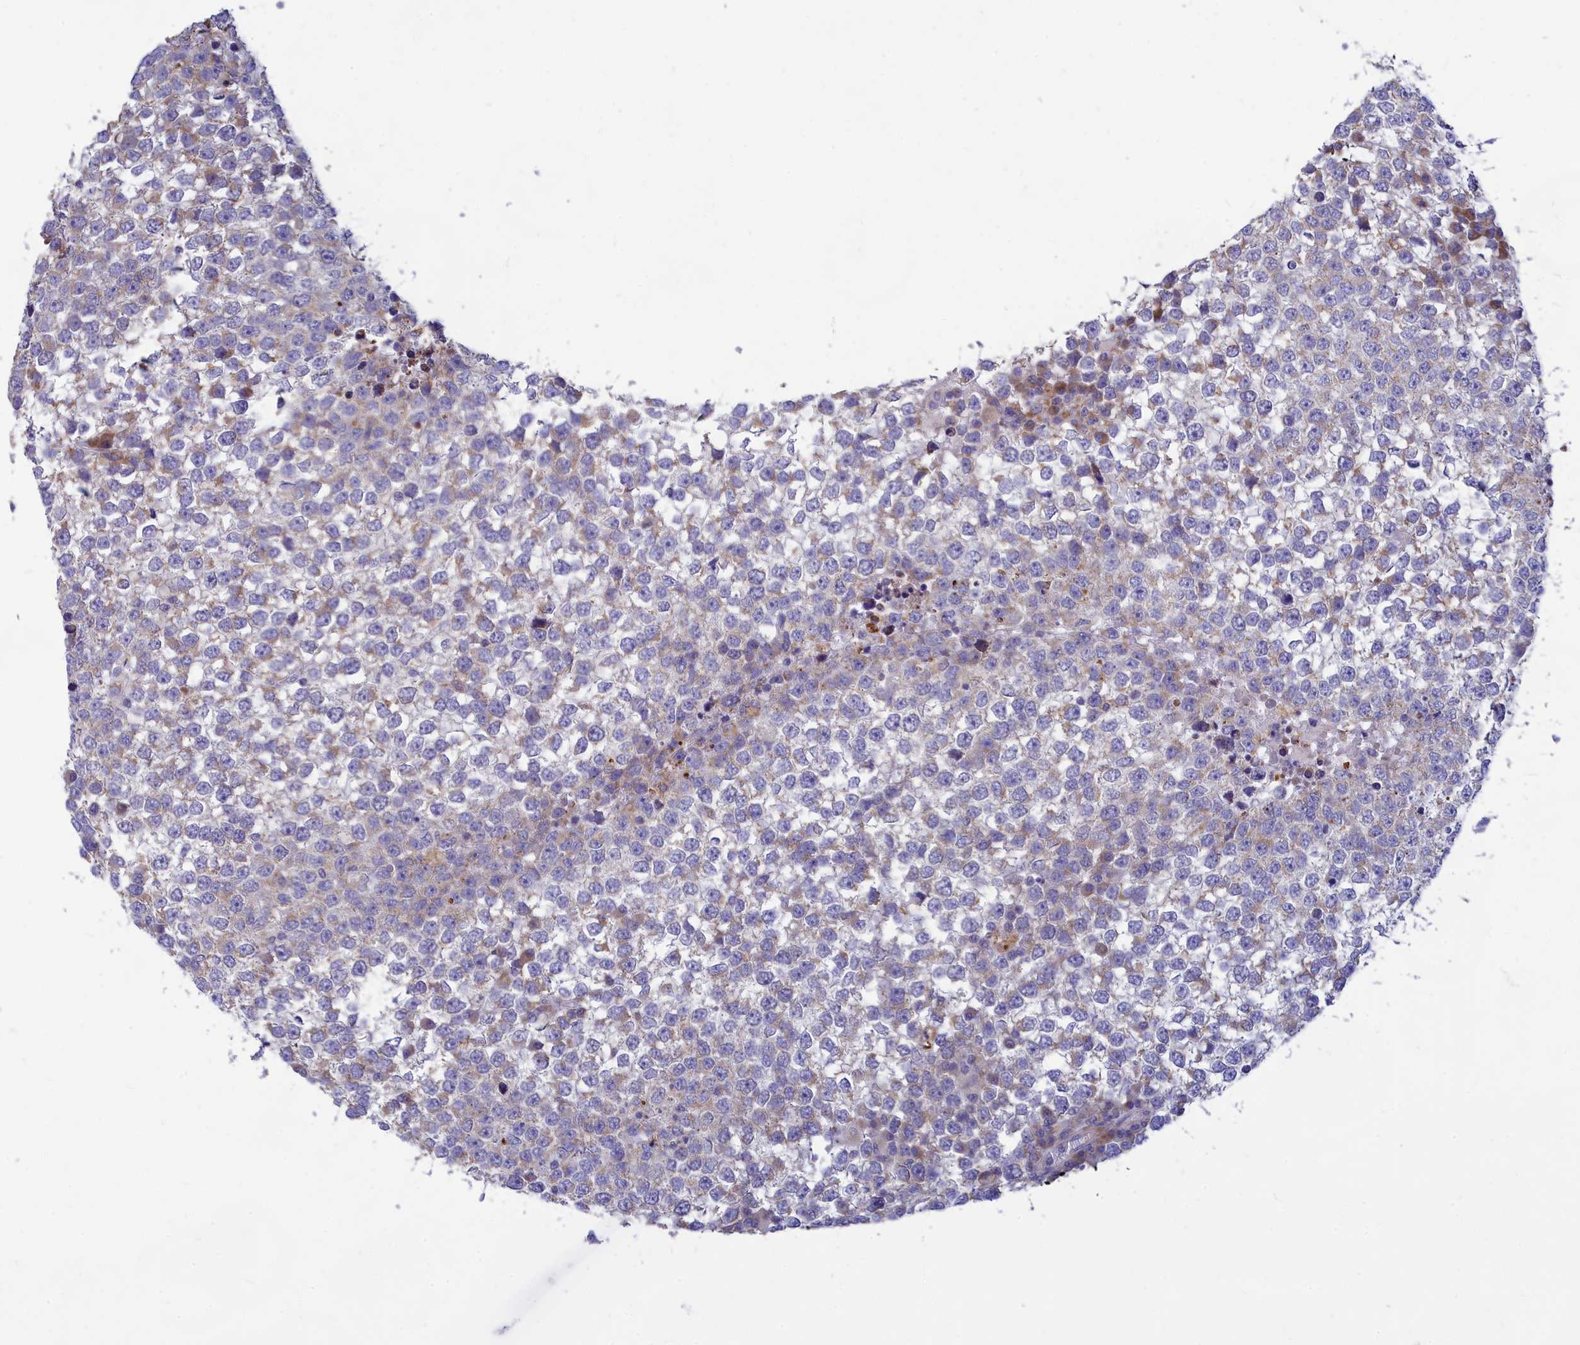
{"staining": {"intensity": "moderate", "quantity": "25%-75%", "location": "cytoplasmic/membranous"}, "tissue": "testis cancer", "cell_type": "Tumor cells", "image_type": "cancer", "snomed": [{"axis": "morphology", "description": "Seminoma, NOS"}, {"axis": "topography", "description": "Testis"}], "caption": "Human testis cancer stained for a protein (brown) demonstrates moderate cytoplasmic/membranous positive positivity in about 25%-75% of tumor cells.", "gene": "TMEM30B", "patient": {"sex": "male", "age": 65}}